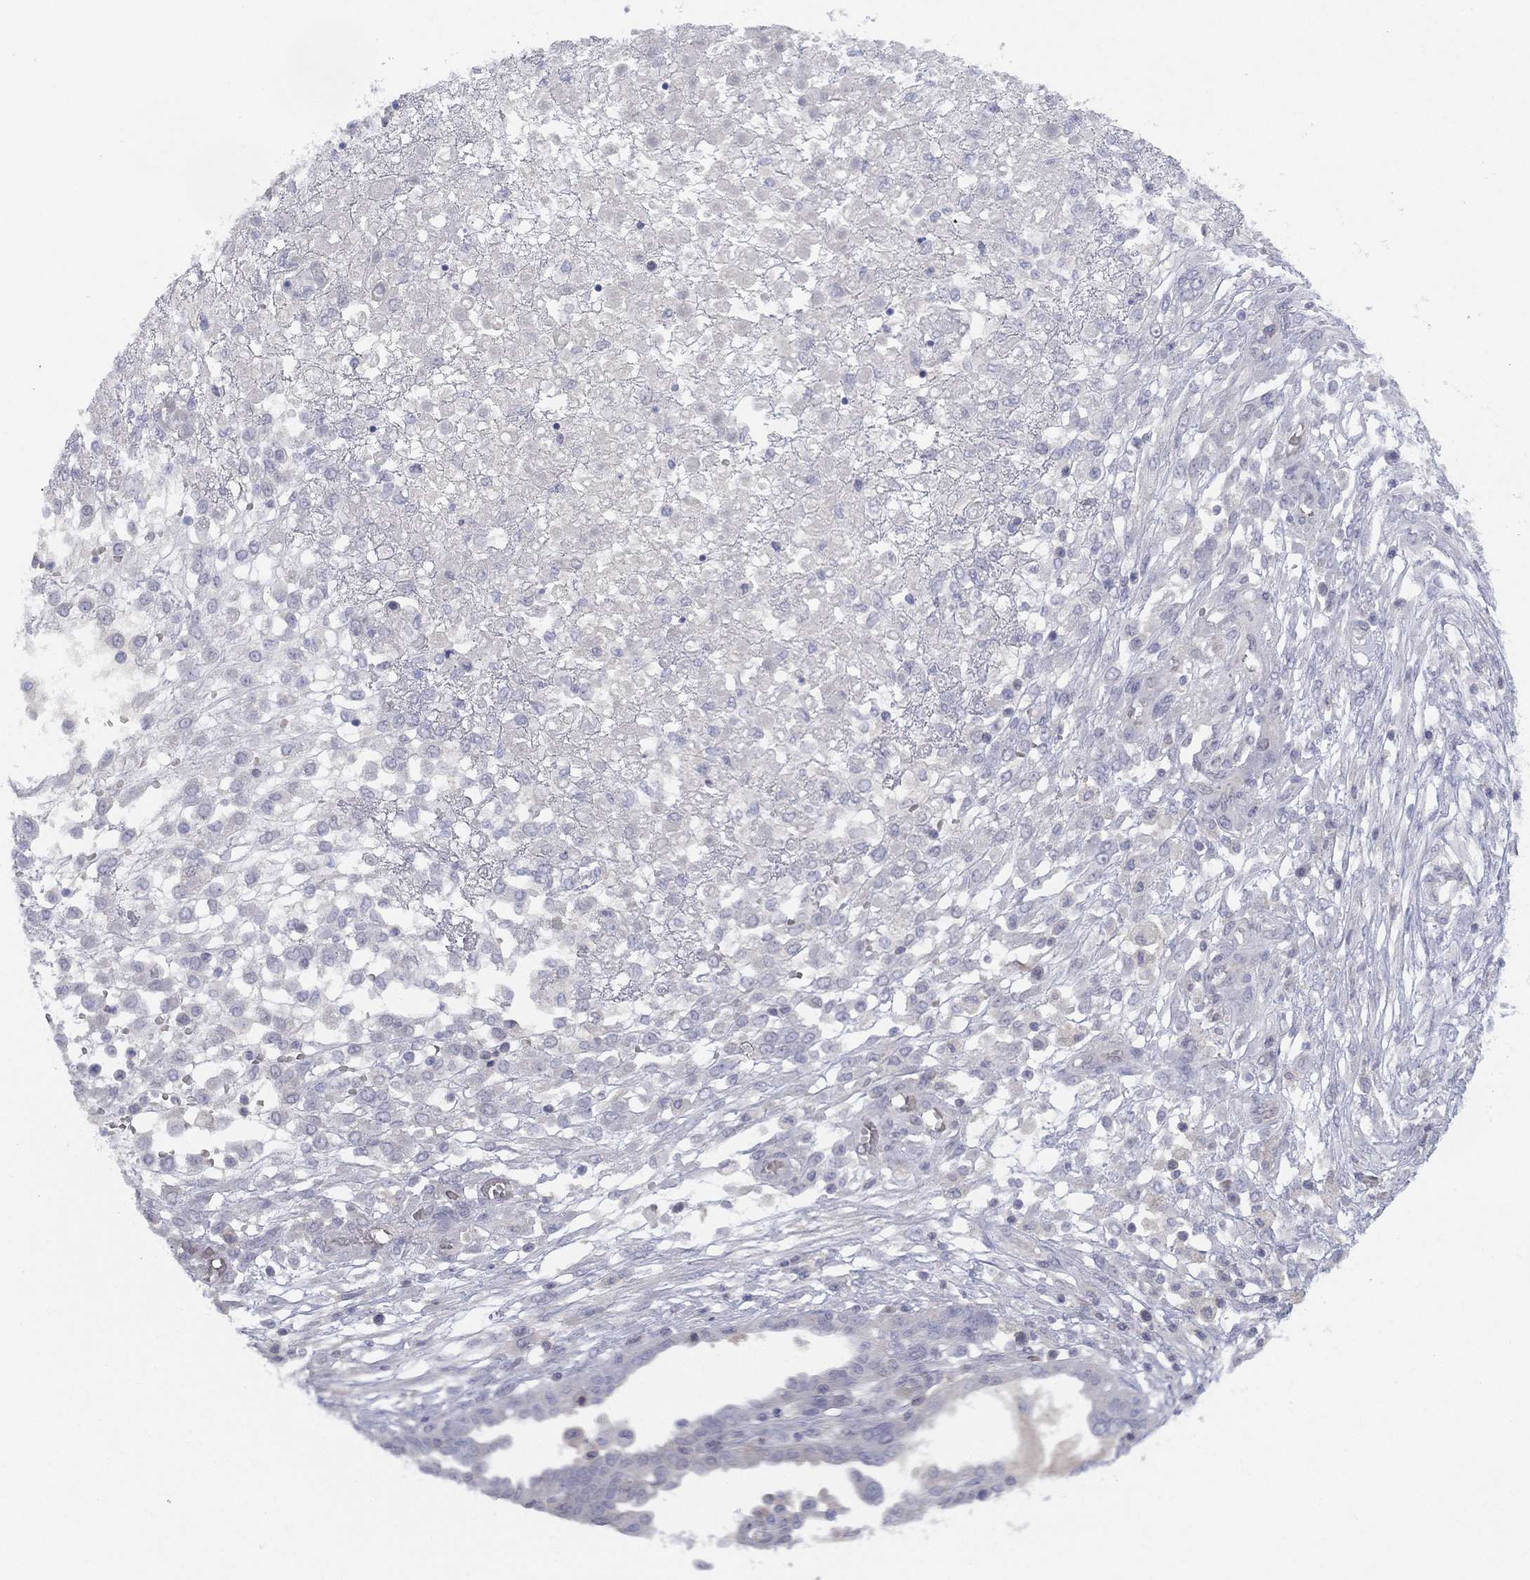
{"staining": {"intensity": "negative", "quantity": "none", "location": "none"}, "tissue": "ovarian cancer", "cell_type": "Tumor cells", "image_type": "cancer", "snomed": [{"axis": "morphology", "description": "Cystadenocarcinoma, serous, NOS"}, {"axis": "topography", "description": "Ovary"}], "caption": "This is a photomicrograph of immunohistochemistry staining of serous cystadenocarcinoma (ovarian), which shows no expression in tumor cells.", "gene": "DDAH1", "patient": {"sex": "female", "age": 67}}